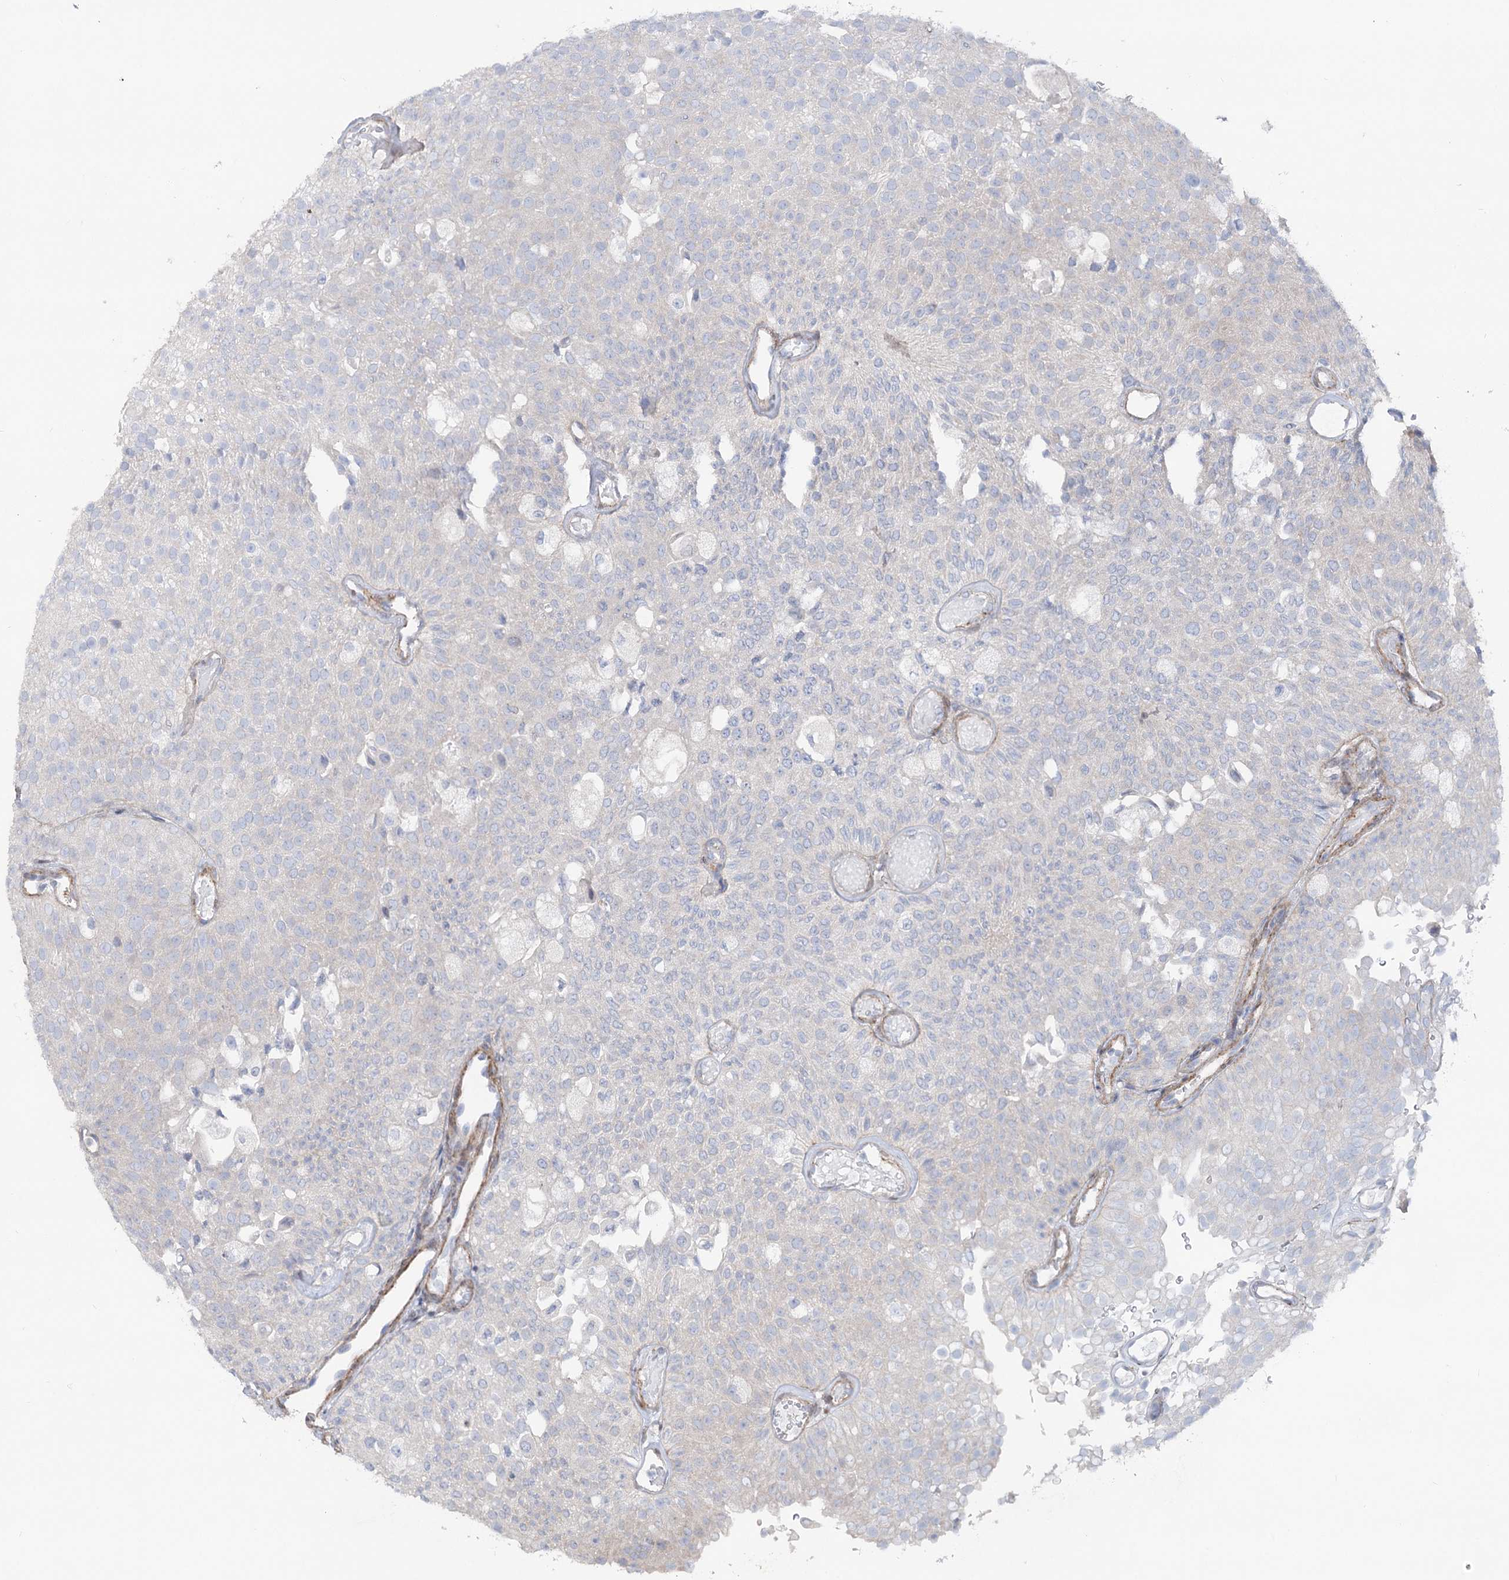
{"staining": {"intensity": "weak", "quantity": "<25%", "location": "cytoplasmic/membranous"}, "tissue": "urothelial cancer", "cell_type": "Tumor cells", "image_type": "cancer", "snomed": [{"axis": "morphology", "description": "Urothelial carcinoma, Low grade"}, {"axis": "topography", "description": "Urinary bladder"}], "caption": "Immunohistochemistry of human low-grade urothelial carcinoma exhibits no staining in tumor cells.", "gene": "LARP1B", "patient": {"sex": "male", "age": 78}}